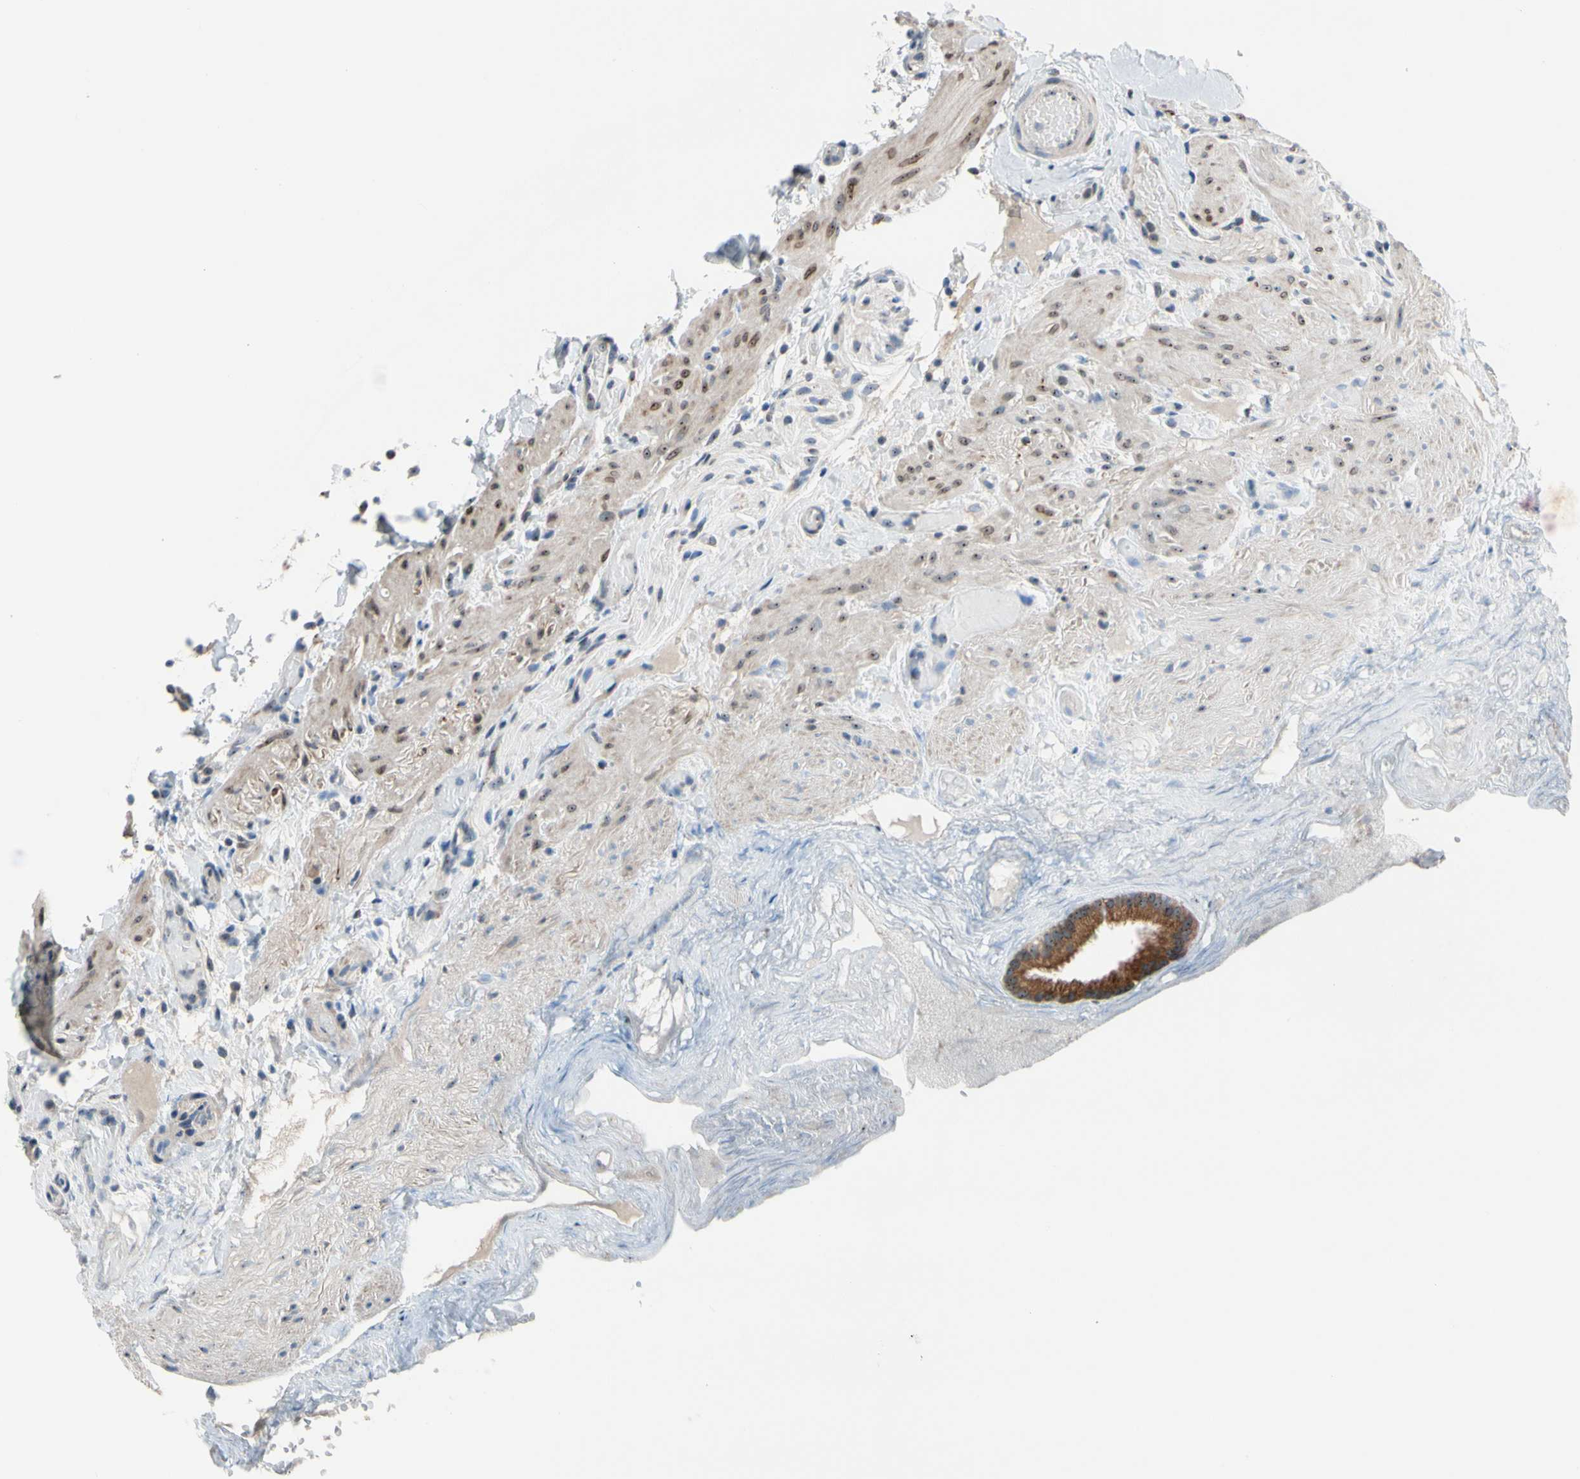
{"staining": {"intensity": "moderate", "quantity": ">75%", "location": "cytoplasmic/membranous"}, "tissue": "gallbladder", "cell_type": "Glandular cells", "image_type": "normal", "snomed": [{"axis": "morphology", "description": "Normal tissue, NOS"}, {"axis": "topography", "description": "Gallbladder"}], "caption": "Glandular cells reveal medium levels of moderate cytoplasmic/membranous positivity in about >75% of cells in normal gallbladder. Using DAB (3,3'-diaminobenzidine) (brown) and hematoxylin (blue) stains, captured at high magnification using brightfield microscopy.", "gene": "TMED7", "patient": {"sex": "female", "age": 26}}